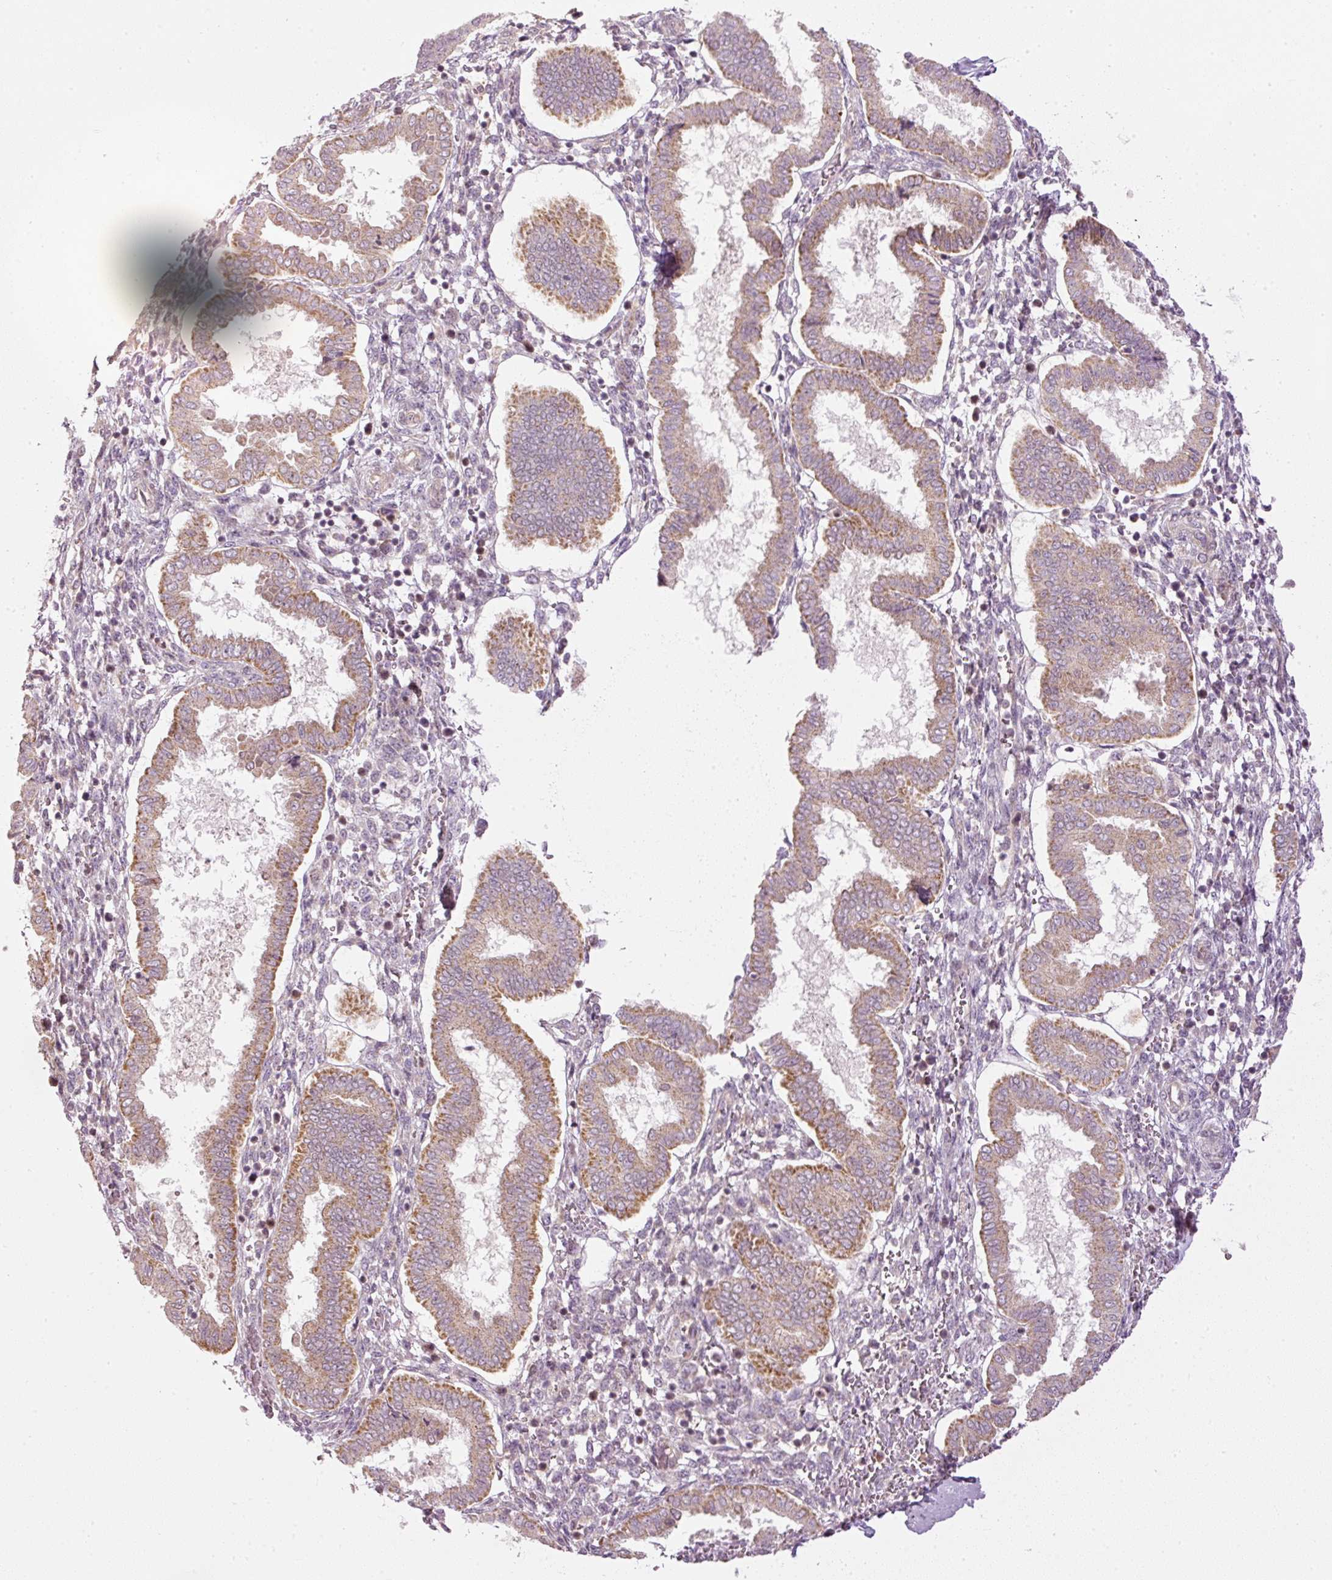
{"staining": {"intensity": "weak", "quantity": "<25%", "location": "cytoplasmic/membranous"}, "tissue": "endometrium", "cell_type": "Cells in endometrial stroma", "image_type": "normal", "snomed": [{"axis": "morphology", "description": "Normal tissue, NOS"}, {"axis": "topography", "description": "Endometrium"}], "caption": "Human endometrium stained for a protein using immunohistochemistry displays no expression in cells in endometrial stroma.", "gene": "CDC20B", "patient": {"sex": "female", "age": 24}}